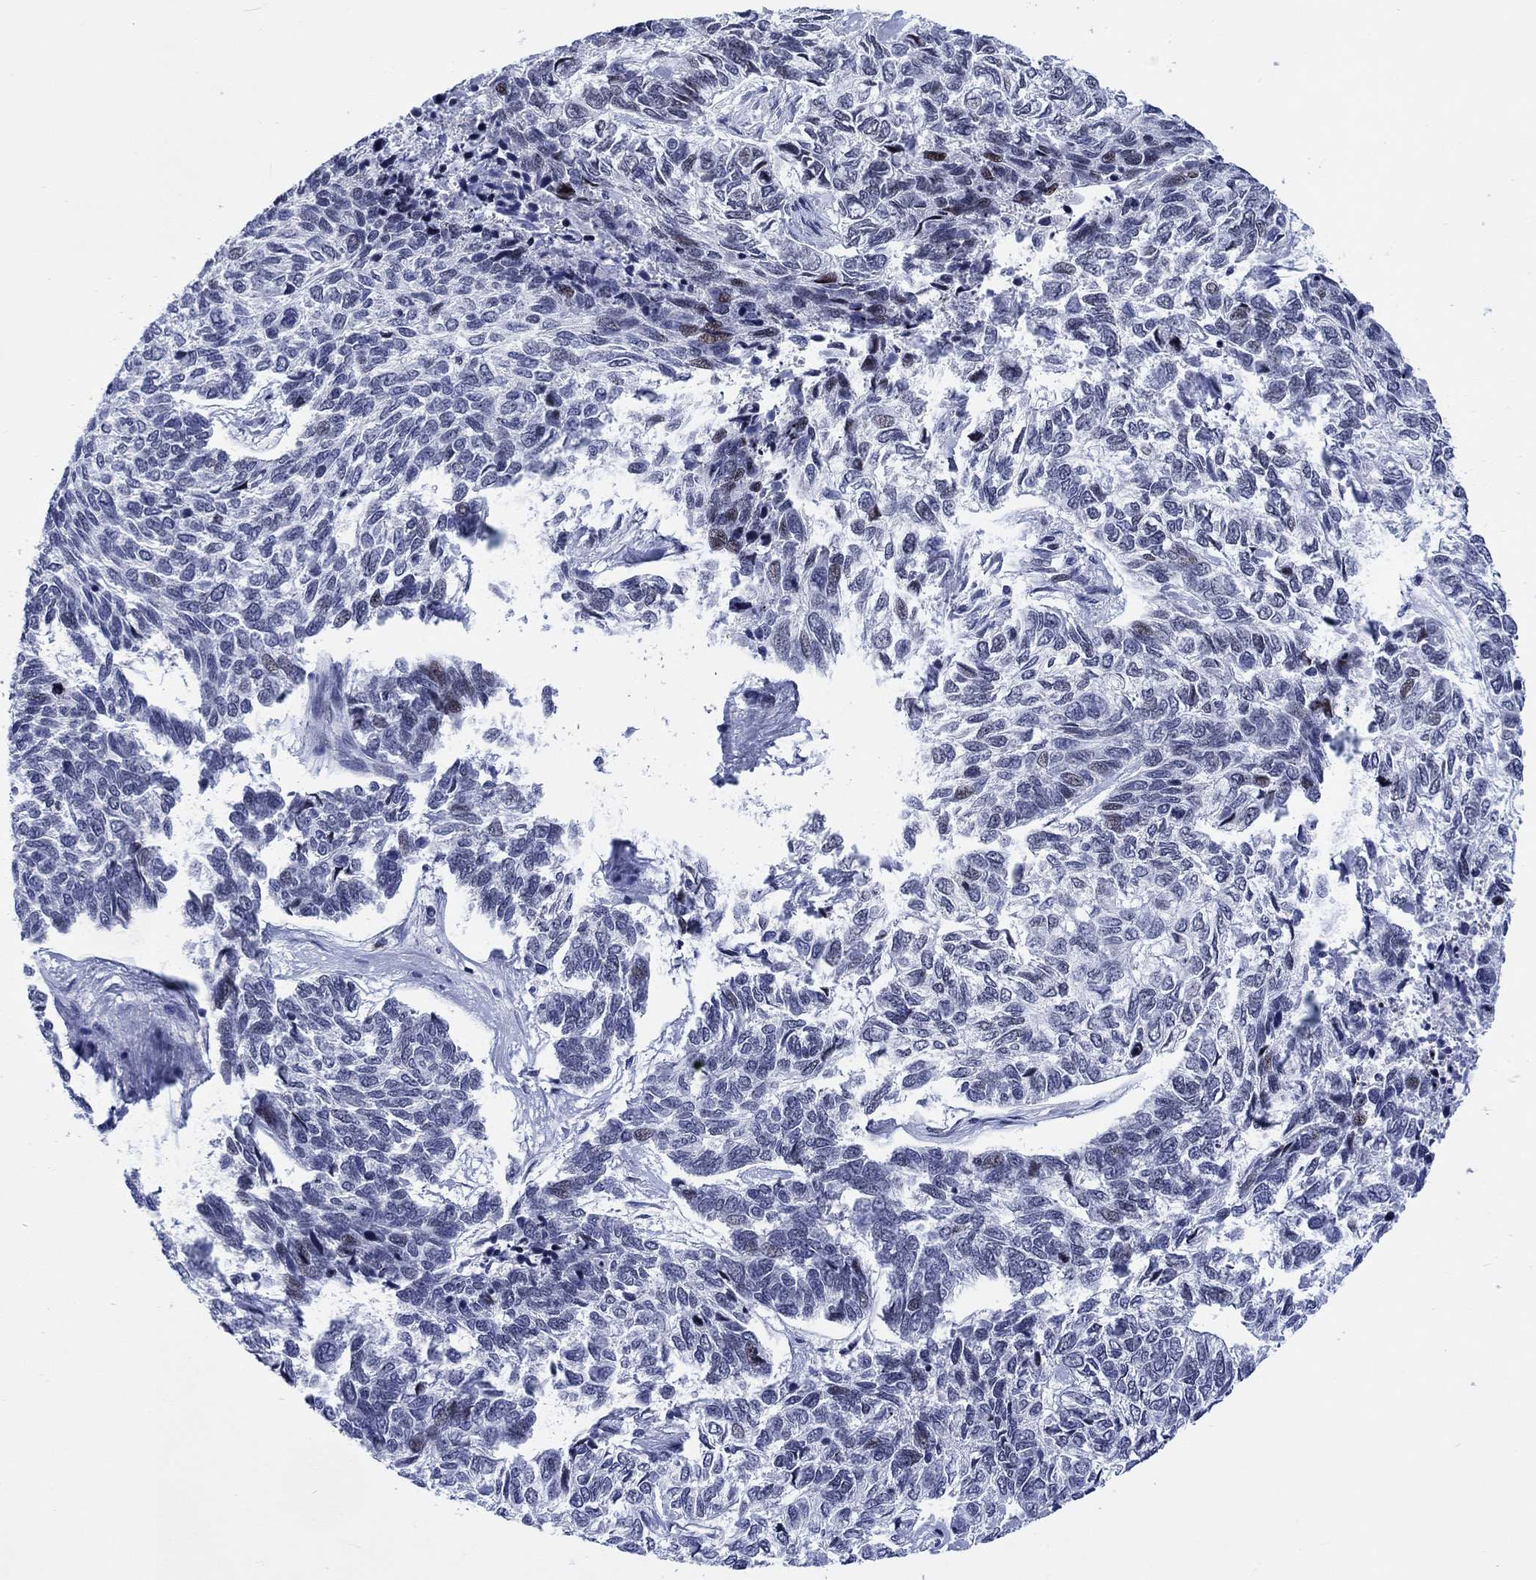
{"staining": {"intensity": "moderate", "quantity": "<25%", "location": "nuclear"}, "tissue": "skin cancer", "cell_type": "Tumor cells", "image_type": "cancer", "snomed": [{"axis": "morphology", "description": "Basal cell carcinoma"}, {"axis": "topography", "description": "Skin"}], "caption": "Immunohistochemical staining of human skin cancer shows moderate nuclear protein expression in about <25% of tumor cells.", "gene": "CDCA2", "patient": {"sex": "female", "age": 65}}